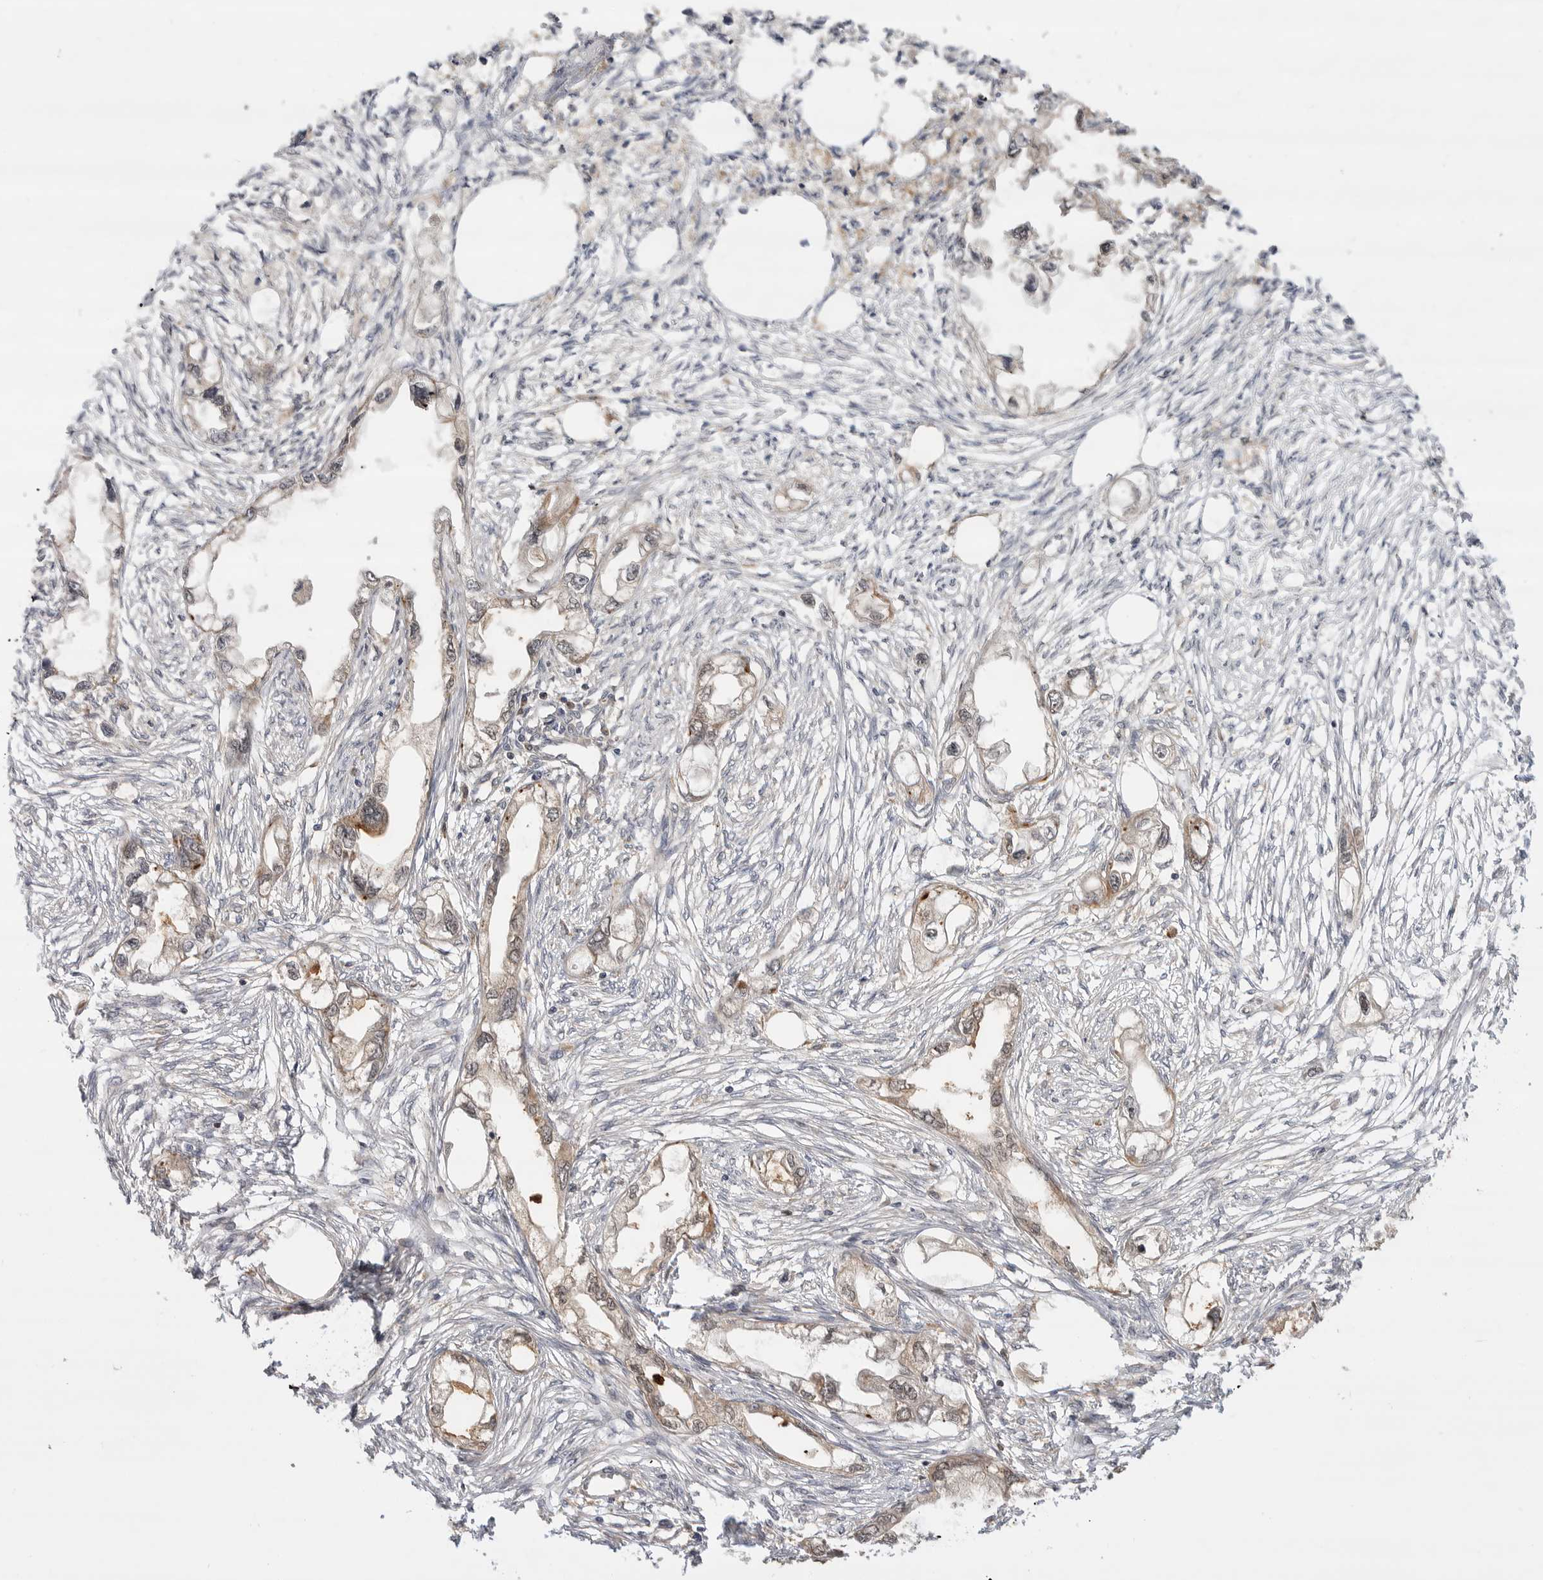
{"staining": {"intensity": "moderate", "quantity": "25%-75%", "location": "cytoplasmic/membranous"}, "tissue": "endometrial cancer", "cell_type": "Tumor cells", "image_type": "cancer", "snomed": [{"axis": "morphology", "description": "Adenocarcinoma, NOS"}, {"axis": "morphology", "description": "Adenocarcinoma, metastatic, NOS"}, {"axis": "topography", "description": "Adipose tissue"}, {"axis": "topography", "description": "Endometrium"}], "caption": "Metastatic adenocarcinoma (endometrial) stained with DAB immunohistochemistry (IHC) reveals medium levels of moderate cytoplasmic/membranous expression in about 25%-75% of tumor cells.", "gene": "CSNK1G3", "patient": {"sex": "female", "age": 67}}